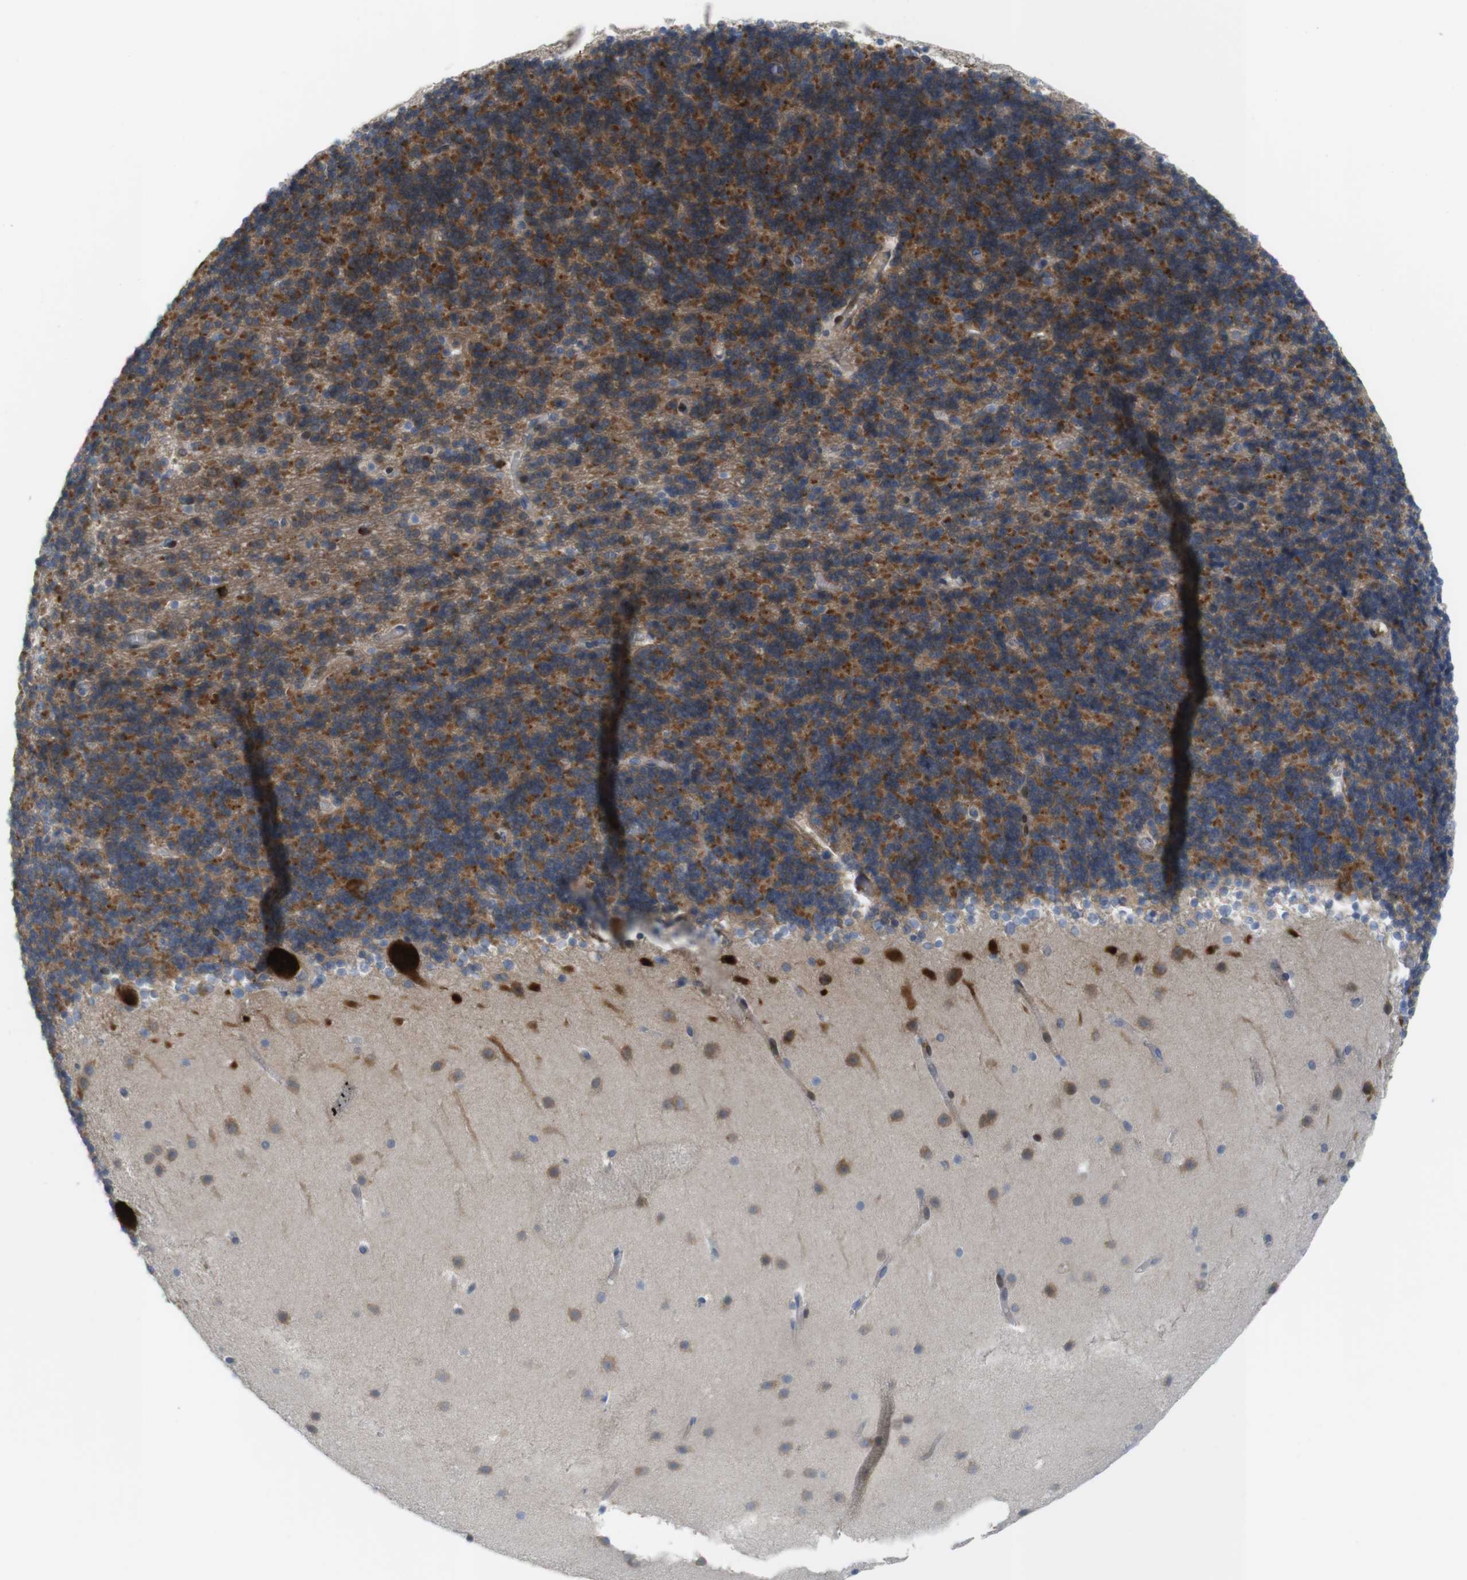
{"staining": {"intensity": "moderate", "quantity": ">75%", "location": "cytoplasmic/membranous"}, "tissue": "cerebellum", "cell_type": "Cells in granular layer", "image_type": "normal", "snomed": [{"axis": "morphology", "description": "Normal tissue, NOS"}, {"axis": "topography", "description": "Cerebellum"}], "caption": "Cerebellum stained with immunohistochemistry (IHC) displays moderate cytoplasmic/membranous staining in about >75% of cells in granular layer. (IHC, brightfield microscopy, high magnification).", "gene": "GJC3", "patient": {"sex": "male", "age": 45}}